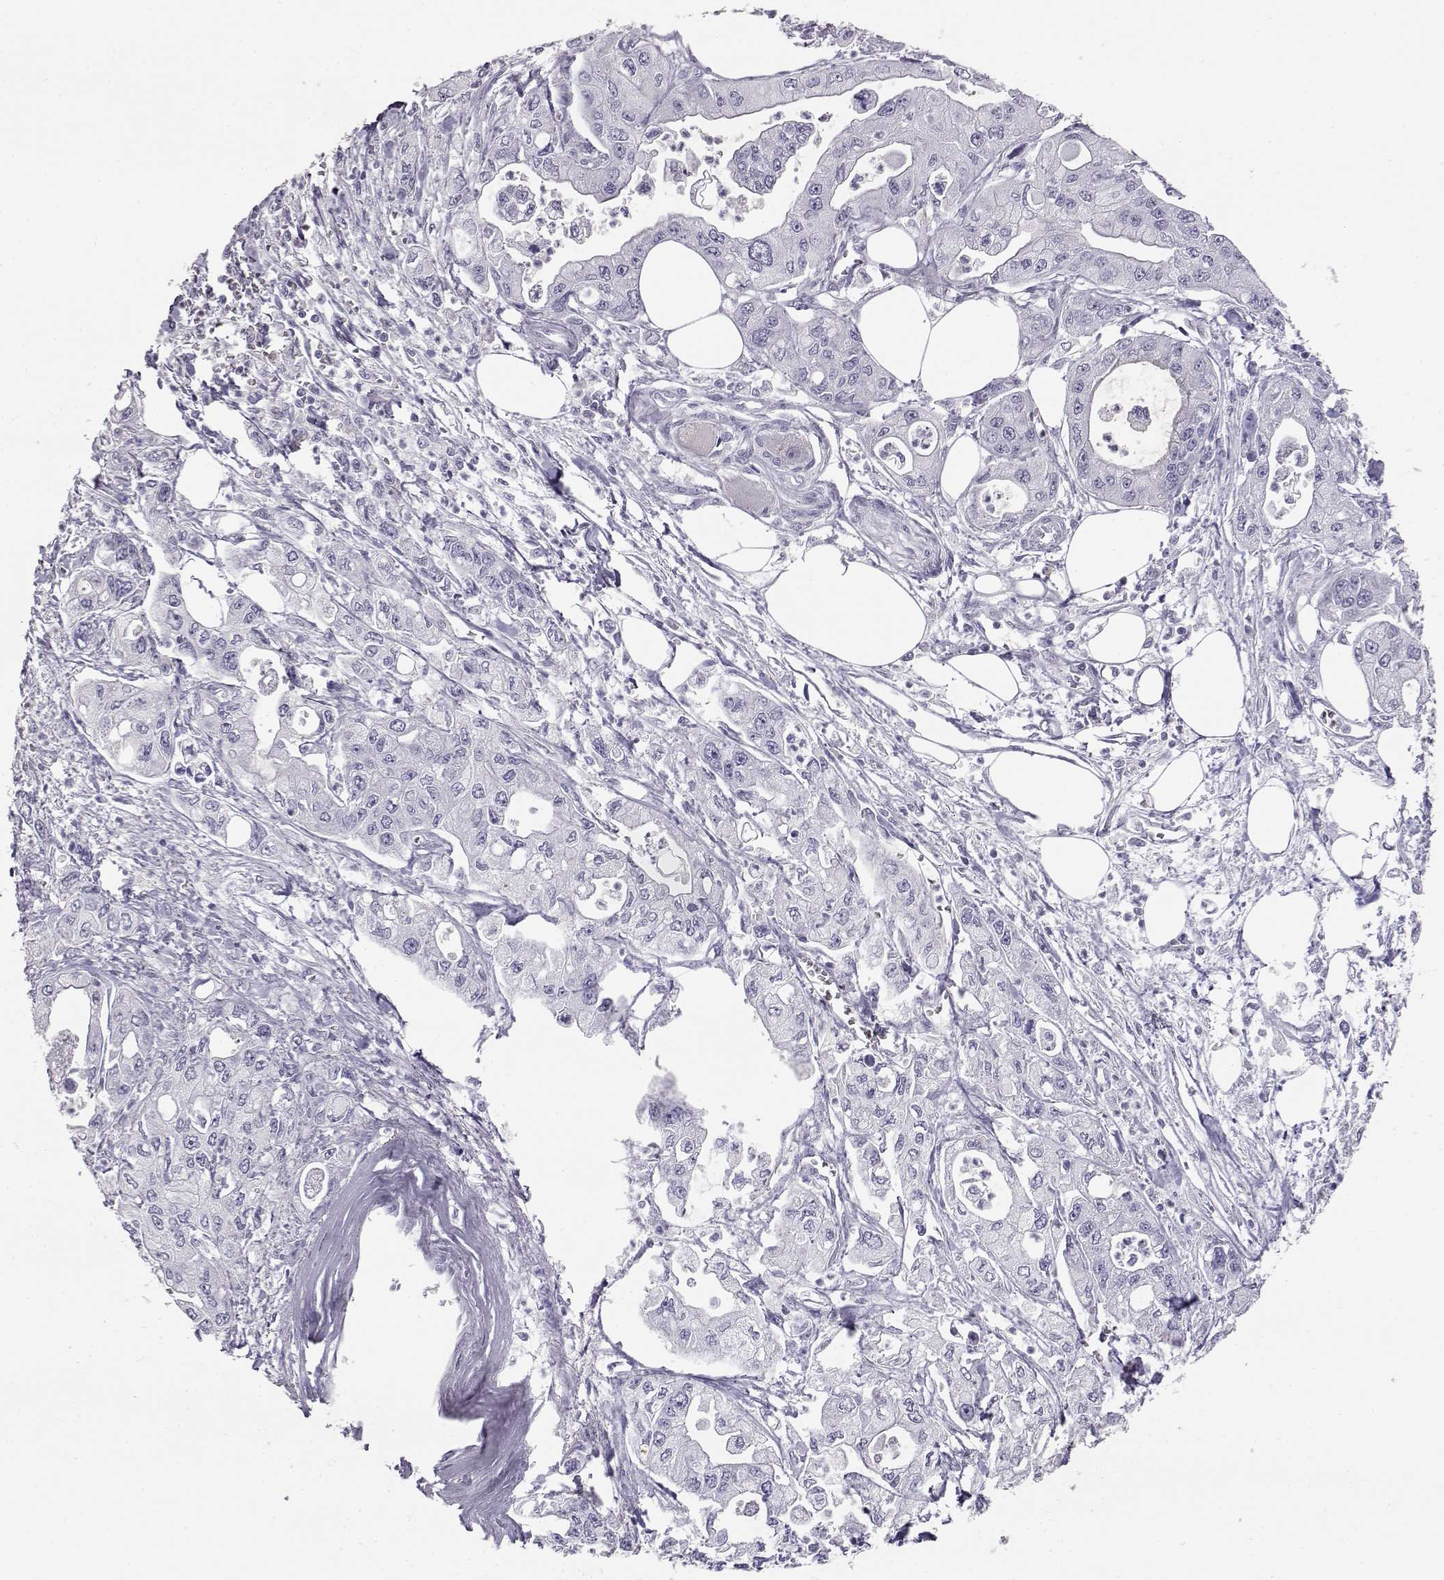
{"staining": {"intensity": "negative", "quantity": "none", "location": "none"}, "tissue": "pancreatic cancer", "cell_type": "Tumor cells", "image_type": "cancer", "snomed": [{"axis": "morphology", "description": "Adenocarcinoma, NOS"}, {"axis": "topography", "description": "Pancreas"}], "caption": "An immunohistochemistry (IHC) photomicrograph of pancreatic adenocarcinoma is shown. There is no staining in tumor cells of pancreatic adenocarcinoma.", "gene": "ITLN2", "patient": {"sex": "male", "age": 70}}